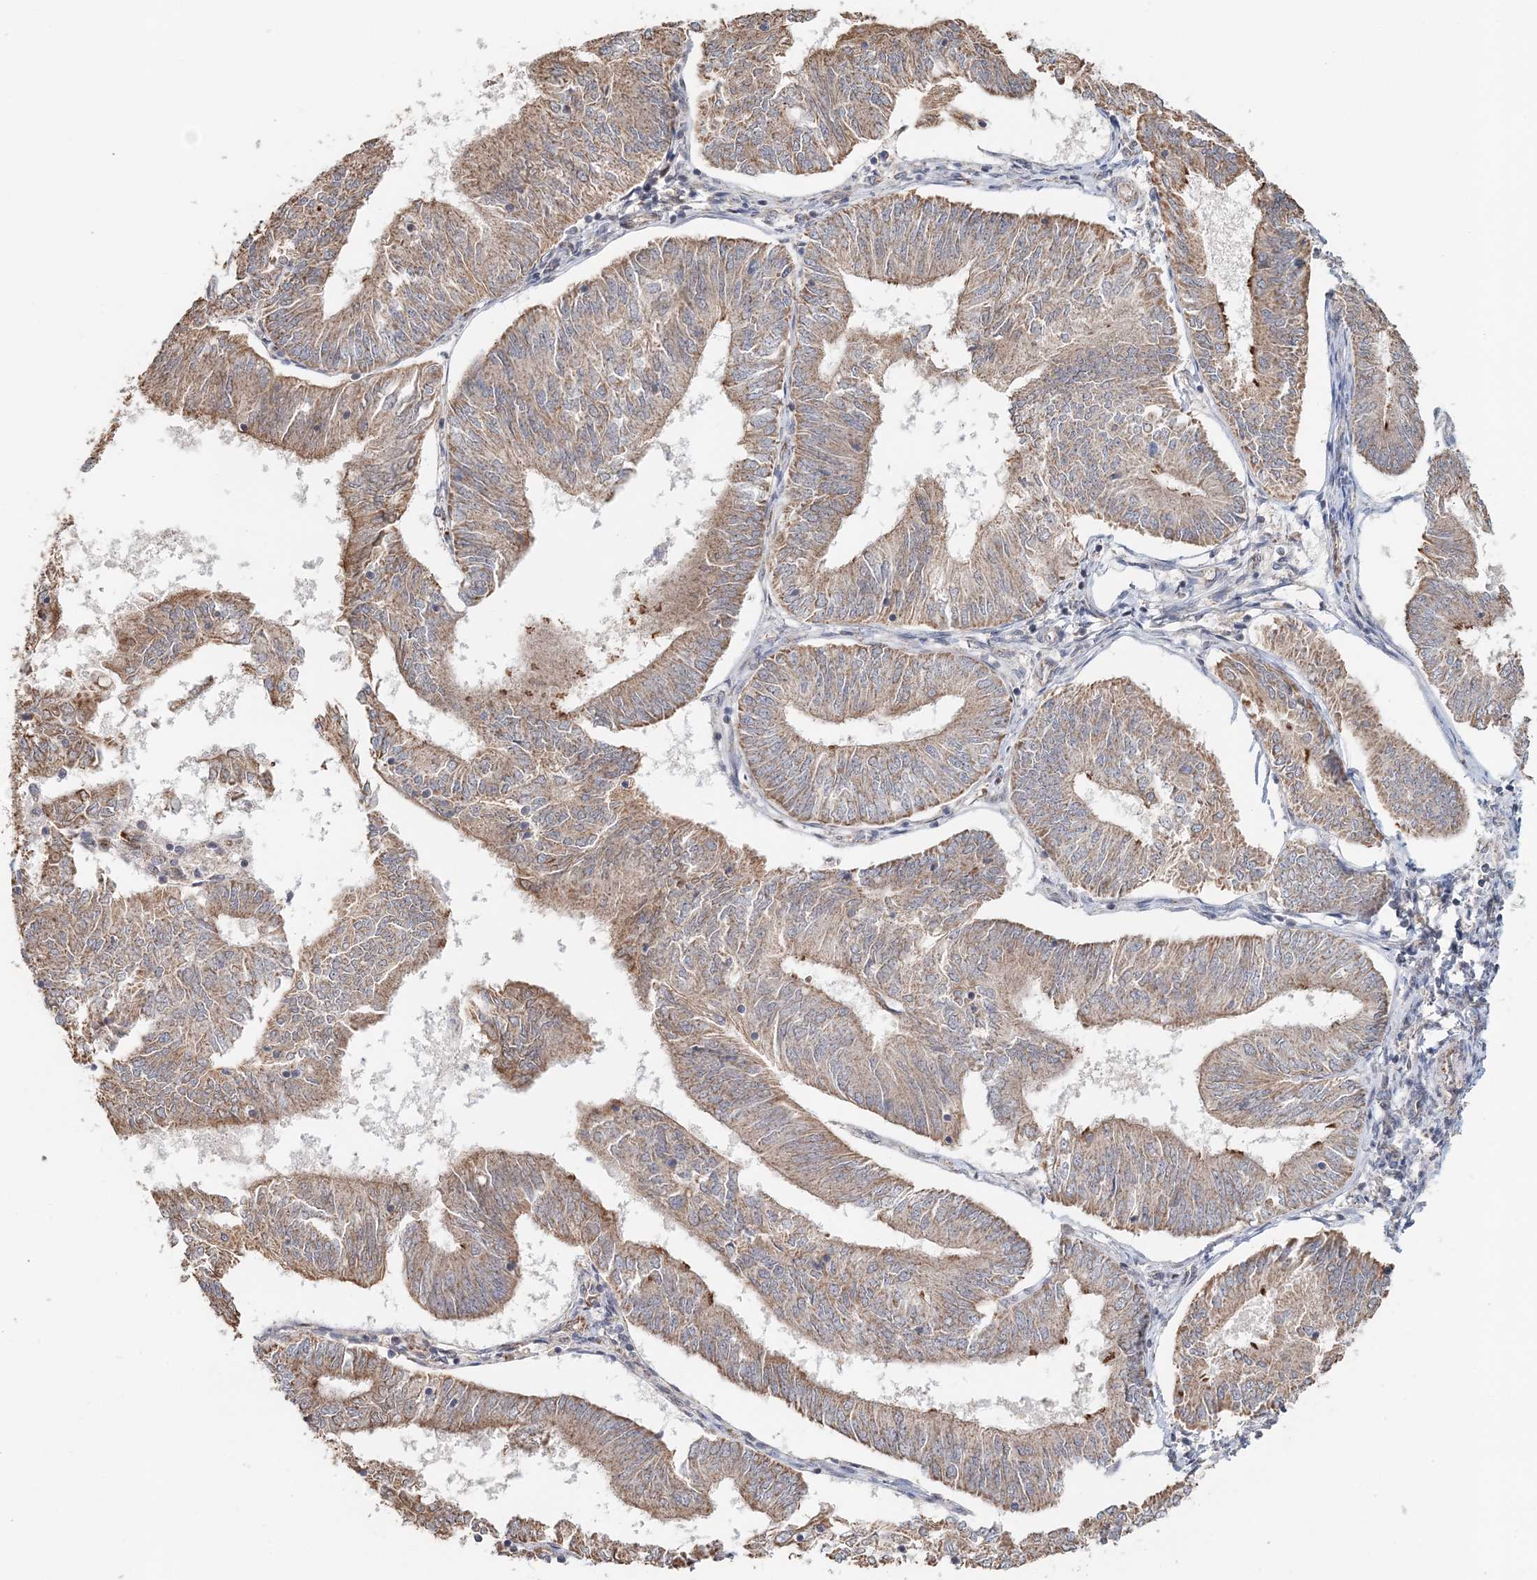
{"staining": {"intensity": "moderate", "quantity": ">75%", "location": "cytoplasmic/membranous"}, "tissue": "endometrial cancer", "cell_type": "Tumor cells", "image_type": "cancer", "snomed": [{"axis": "morphology", "description": "Adenocarcinoma, NOS"}, {"axis": "topography", "description": "Endometrium"}], "caption": "Immunohistochemical staining of human endometrial cancer exhibits medium levels of moderate cytoplasmic/membranous staining in about >75% of tumor cells.", "gene": "FBXO38", "patient": {"sex": "female", "age": 58}}